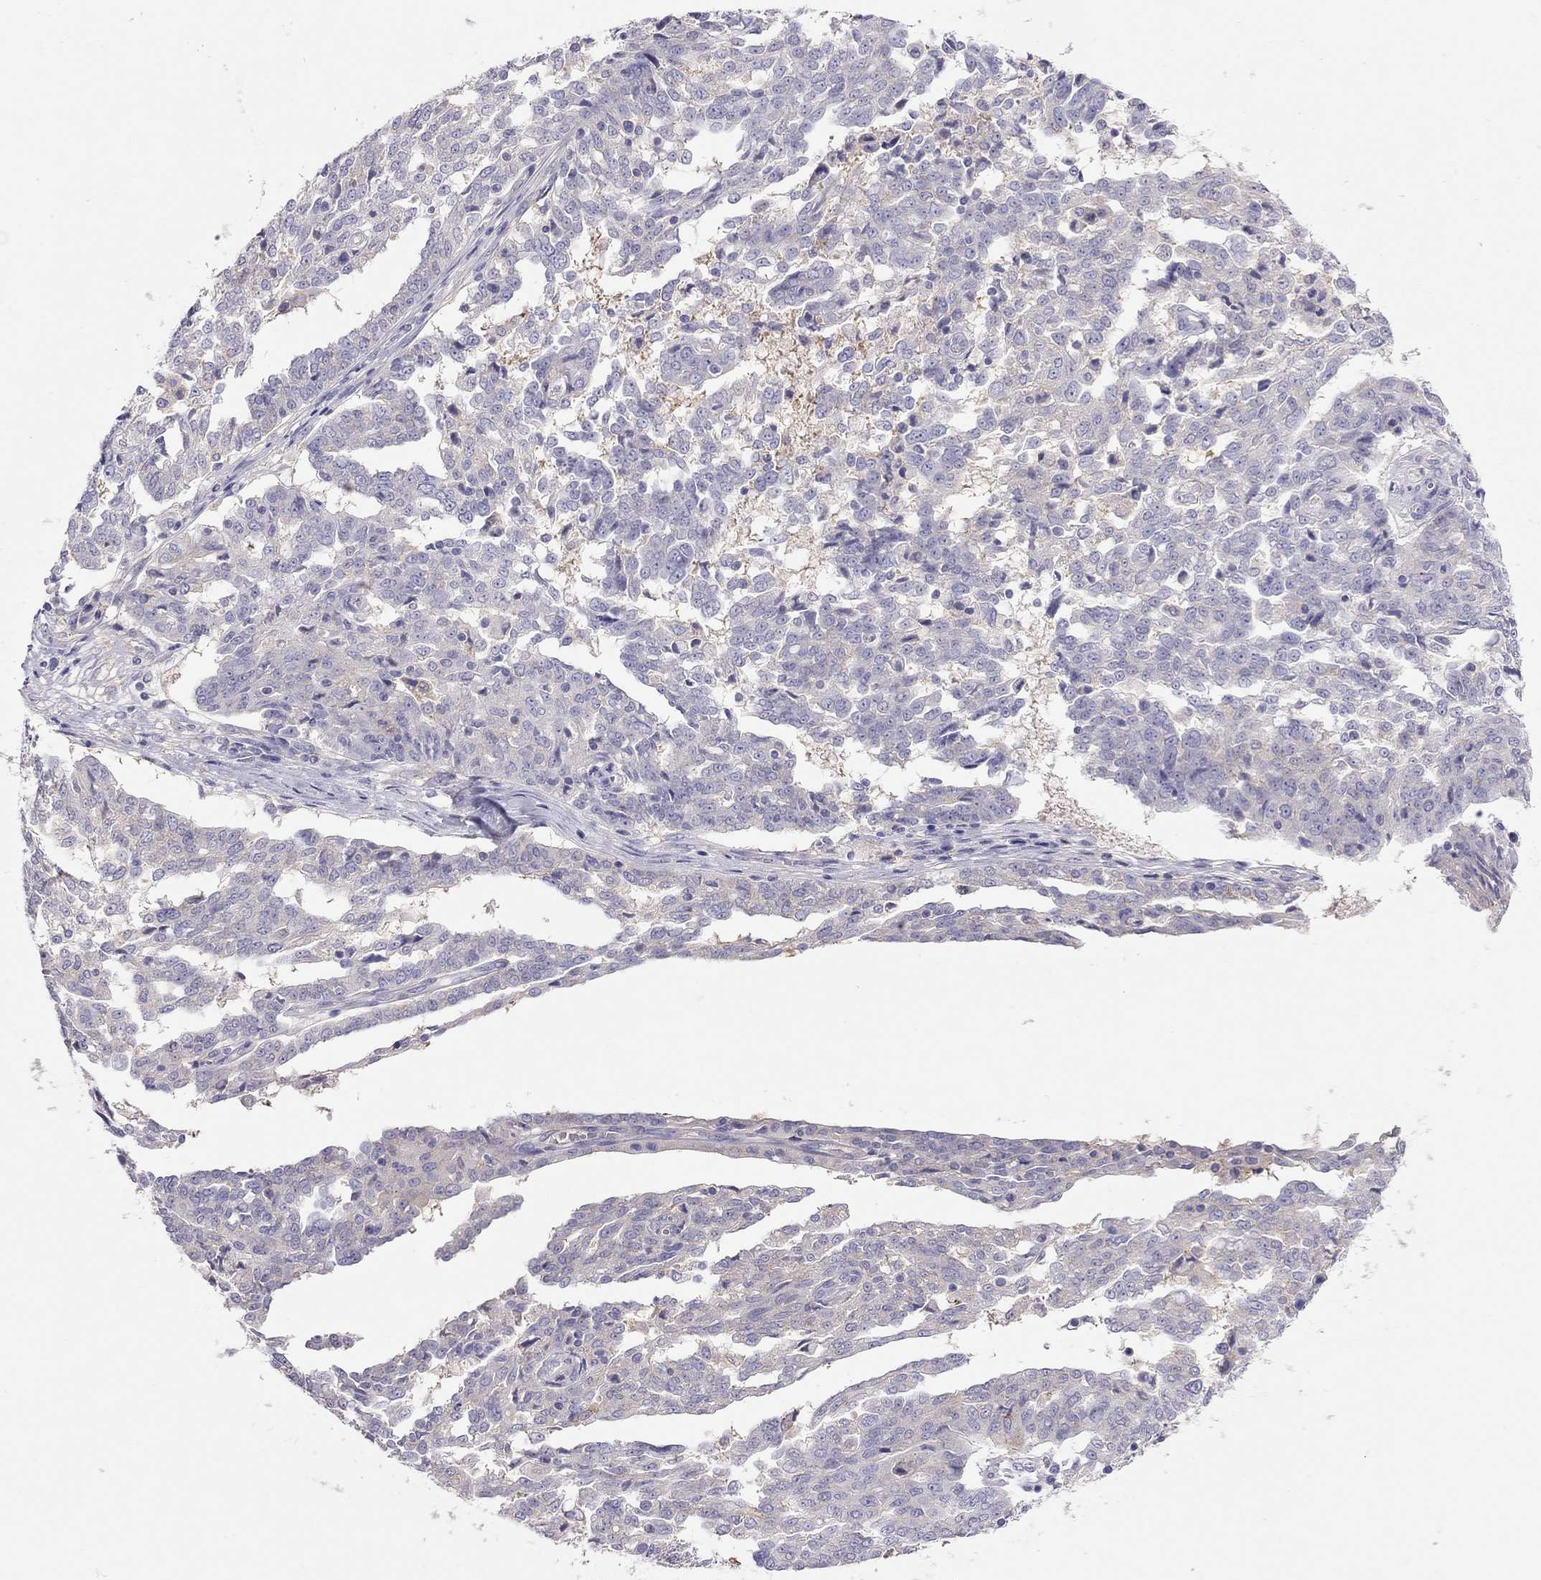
{"staining": {"intensity": "negative", "quantity": "none", "location": "none"}, "tissue": "ovarian cancer", "cell_type": "Tumor cells", "image_type": "cancer", "snomed": [{"axis": "morphology", "description": "Cystadenocarcinoma, serous, NOS"}, {"axis": "topography", "description": "Ovary"}], "caption": "Micrograph shows no protein expression in tumor cells of serous cystadenocarcinoma (ovarian) tissue.", "gene": "ALOX15B", "patient": {"sex": "female", "age": 67}}